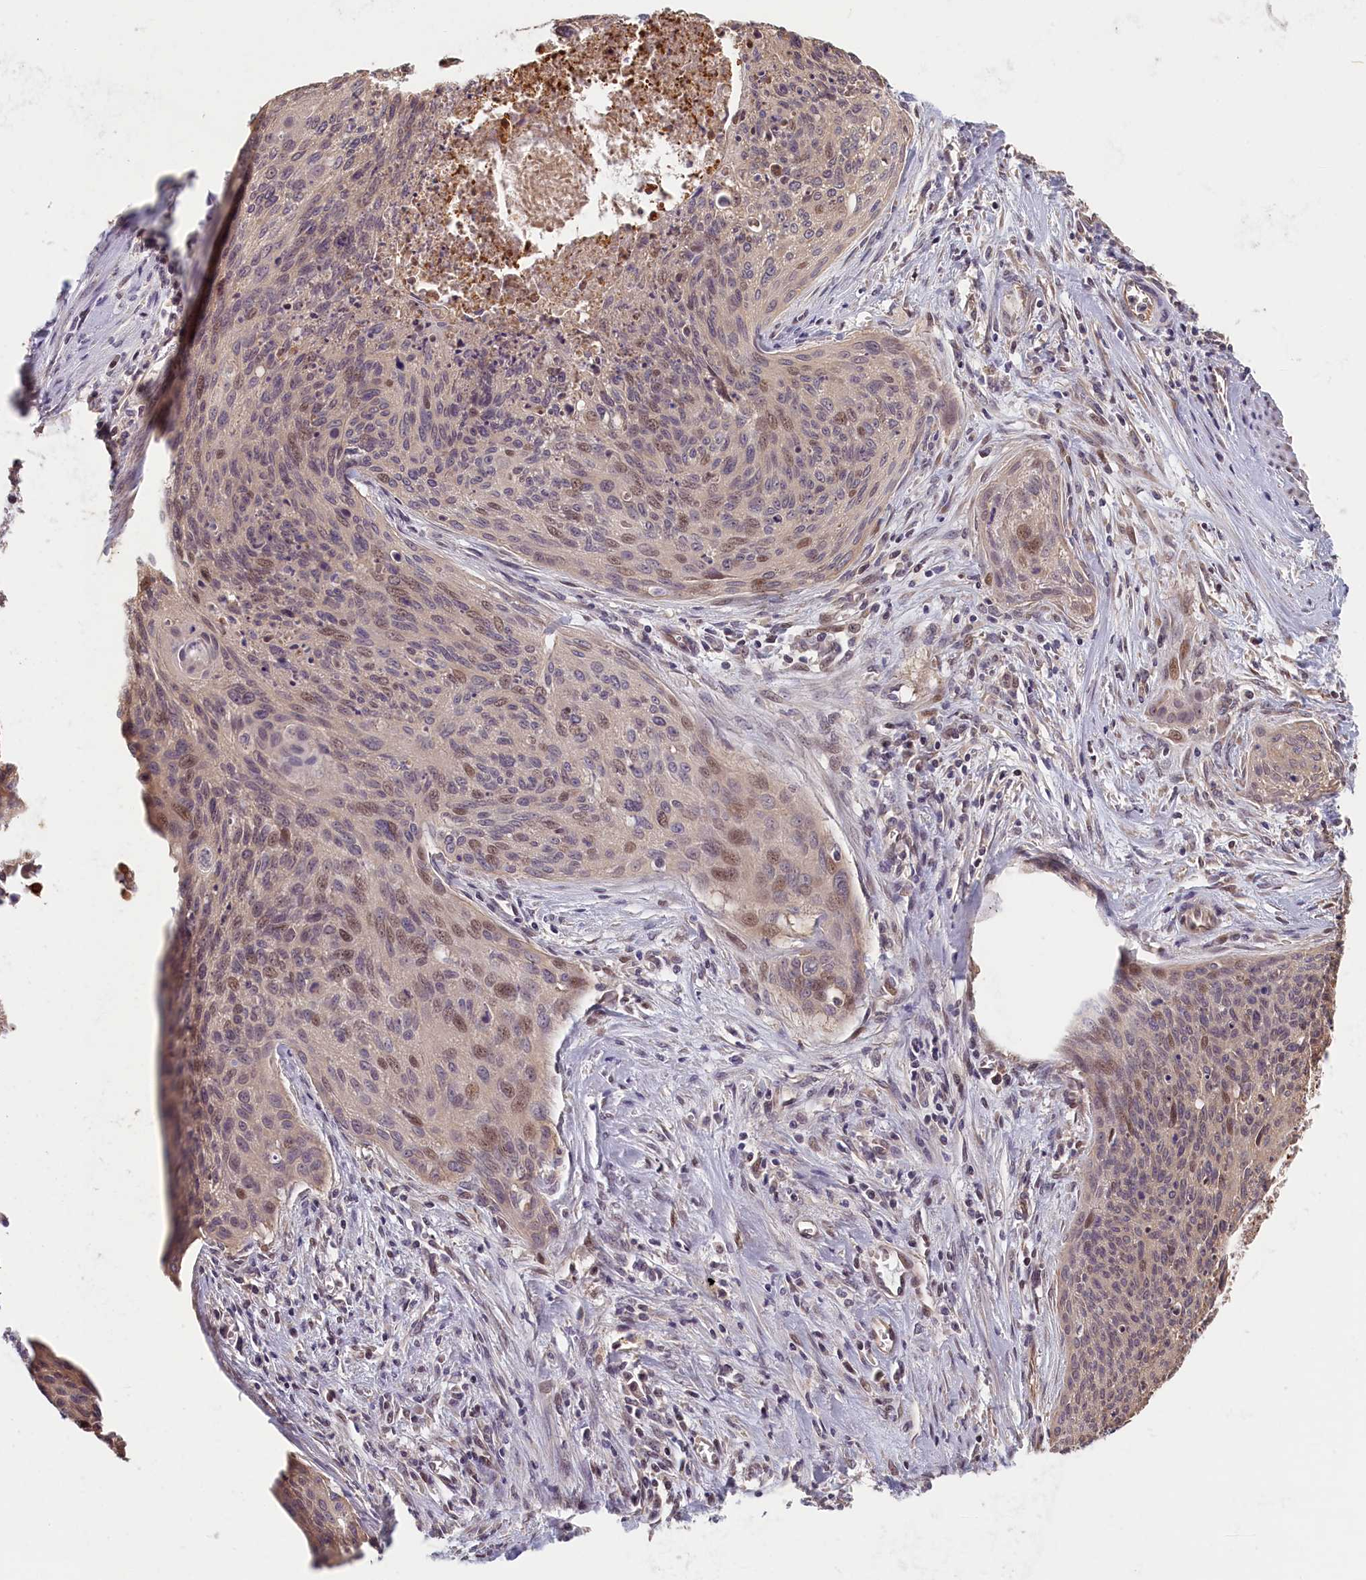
{"staining": {"intensity": "moderate", "quantity": "25%-75%", "location": "nuclear"}, "tissue": "cervical cancer", "cell_type": "Tumor cells", "image_type": "cancer", "snomed": [{"axis": "morphology", "description": "Squamous cell carcinoma, NOS"}, {"axis": "topography", "description": "Cervix"}], "caption": "This photomicrograph shows IHC staining of cervical squamous cell carcinoma, with medium moderate nuclear staining in about 25%-75% of tumor cells.", "gene": "TMEM116", "patient": {"sex": "female", "age": 55}}